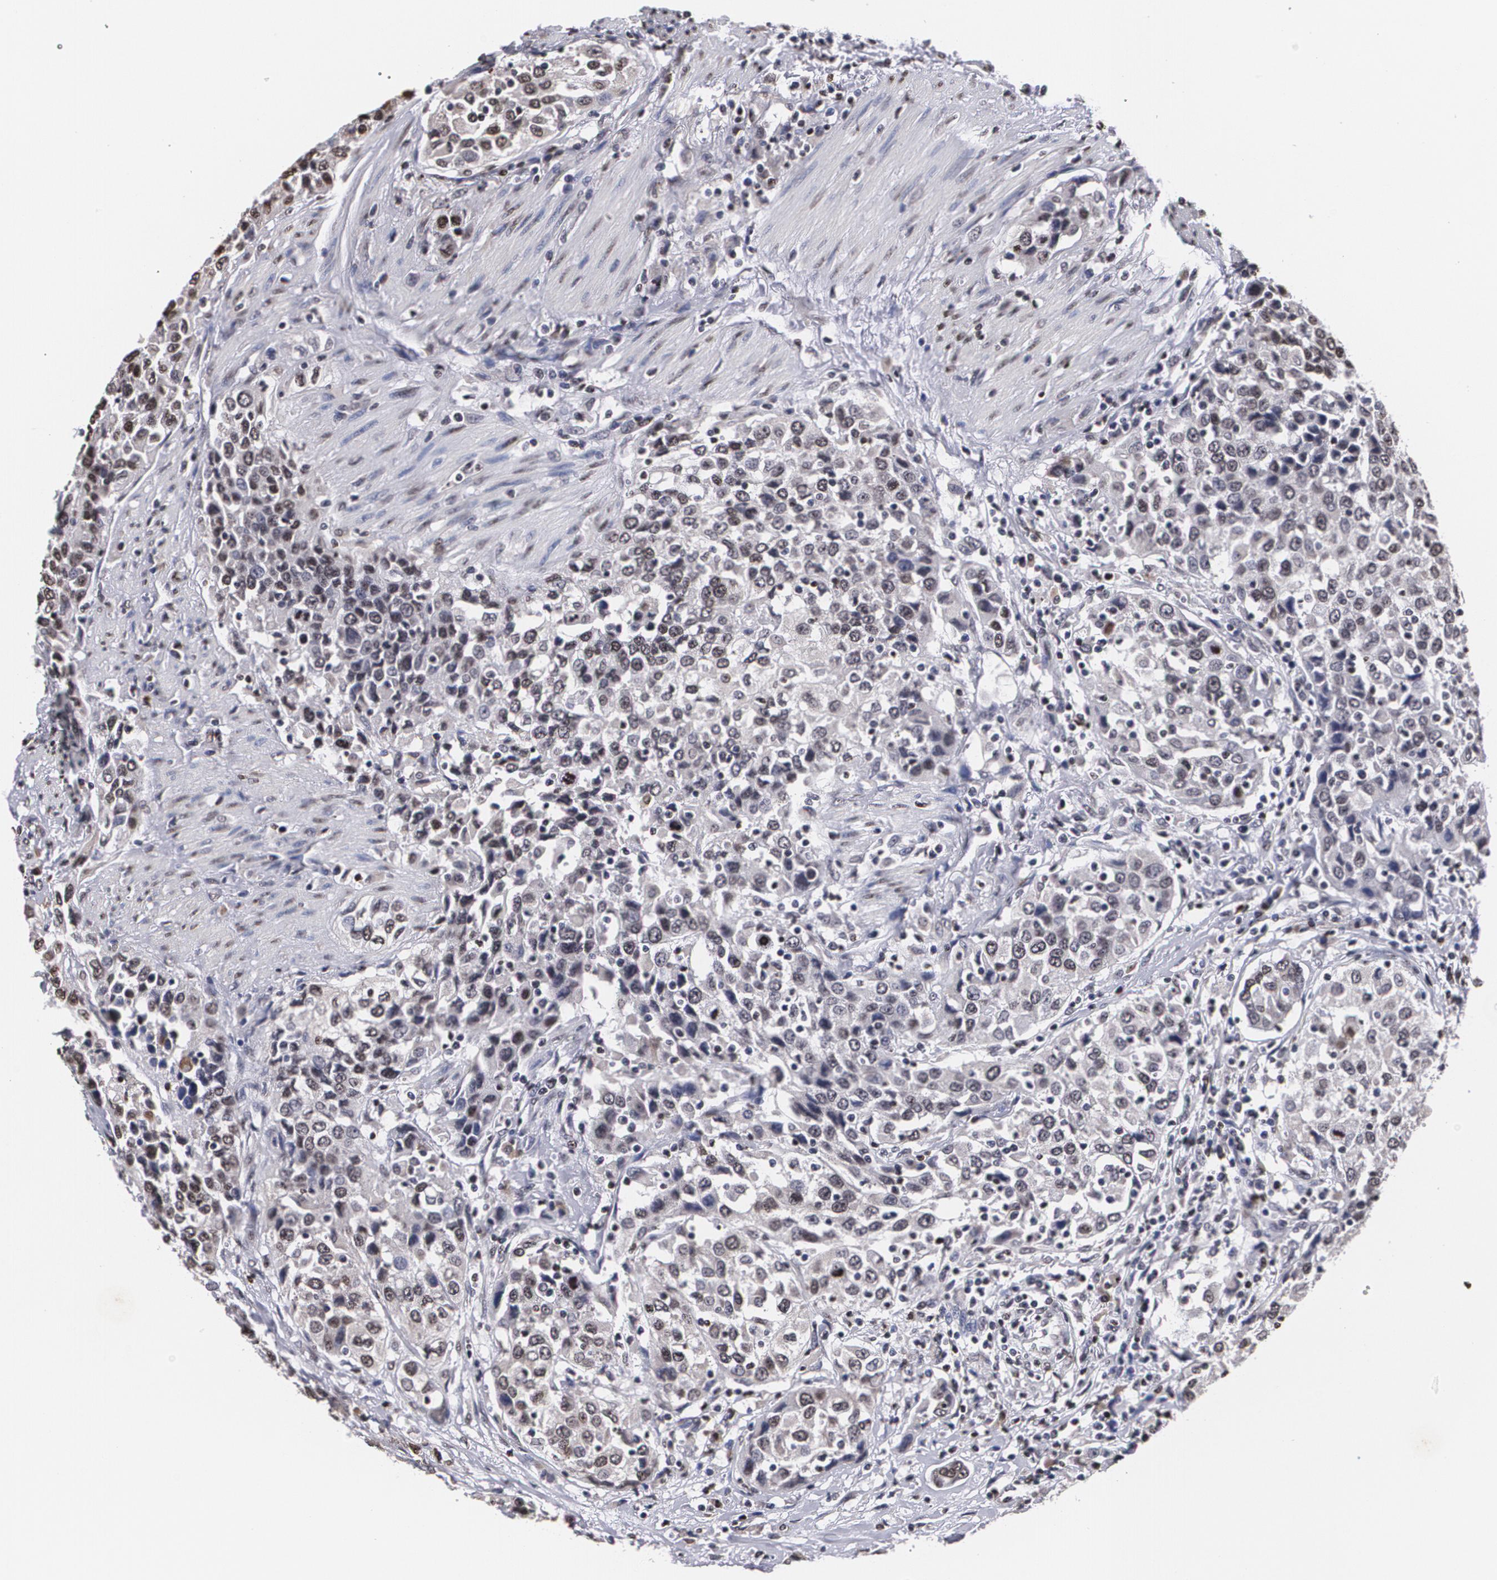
{"staining": {"intensity": "weak", "quantity": "<25%", "location": "nuclear"}, "tissue": "urothelial cancer", "cell_type": "Tumor cells", "image_type": "cancer", "snomed": [{"axis": "morphology", "description": "Urothelial carcinoma, High grade"}, {"axis": "topography", "description": "Urinary bladder"}], "caption": "Tumor cells are negative for brown protein staining in urothelial cancer. (DAB (3,3'-diaminobenzidine) IHC, high magnification).", "gene": "MVP", "patient": {"sex": "female", "age": 80}}